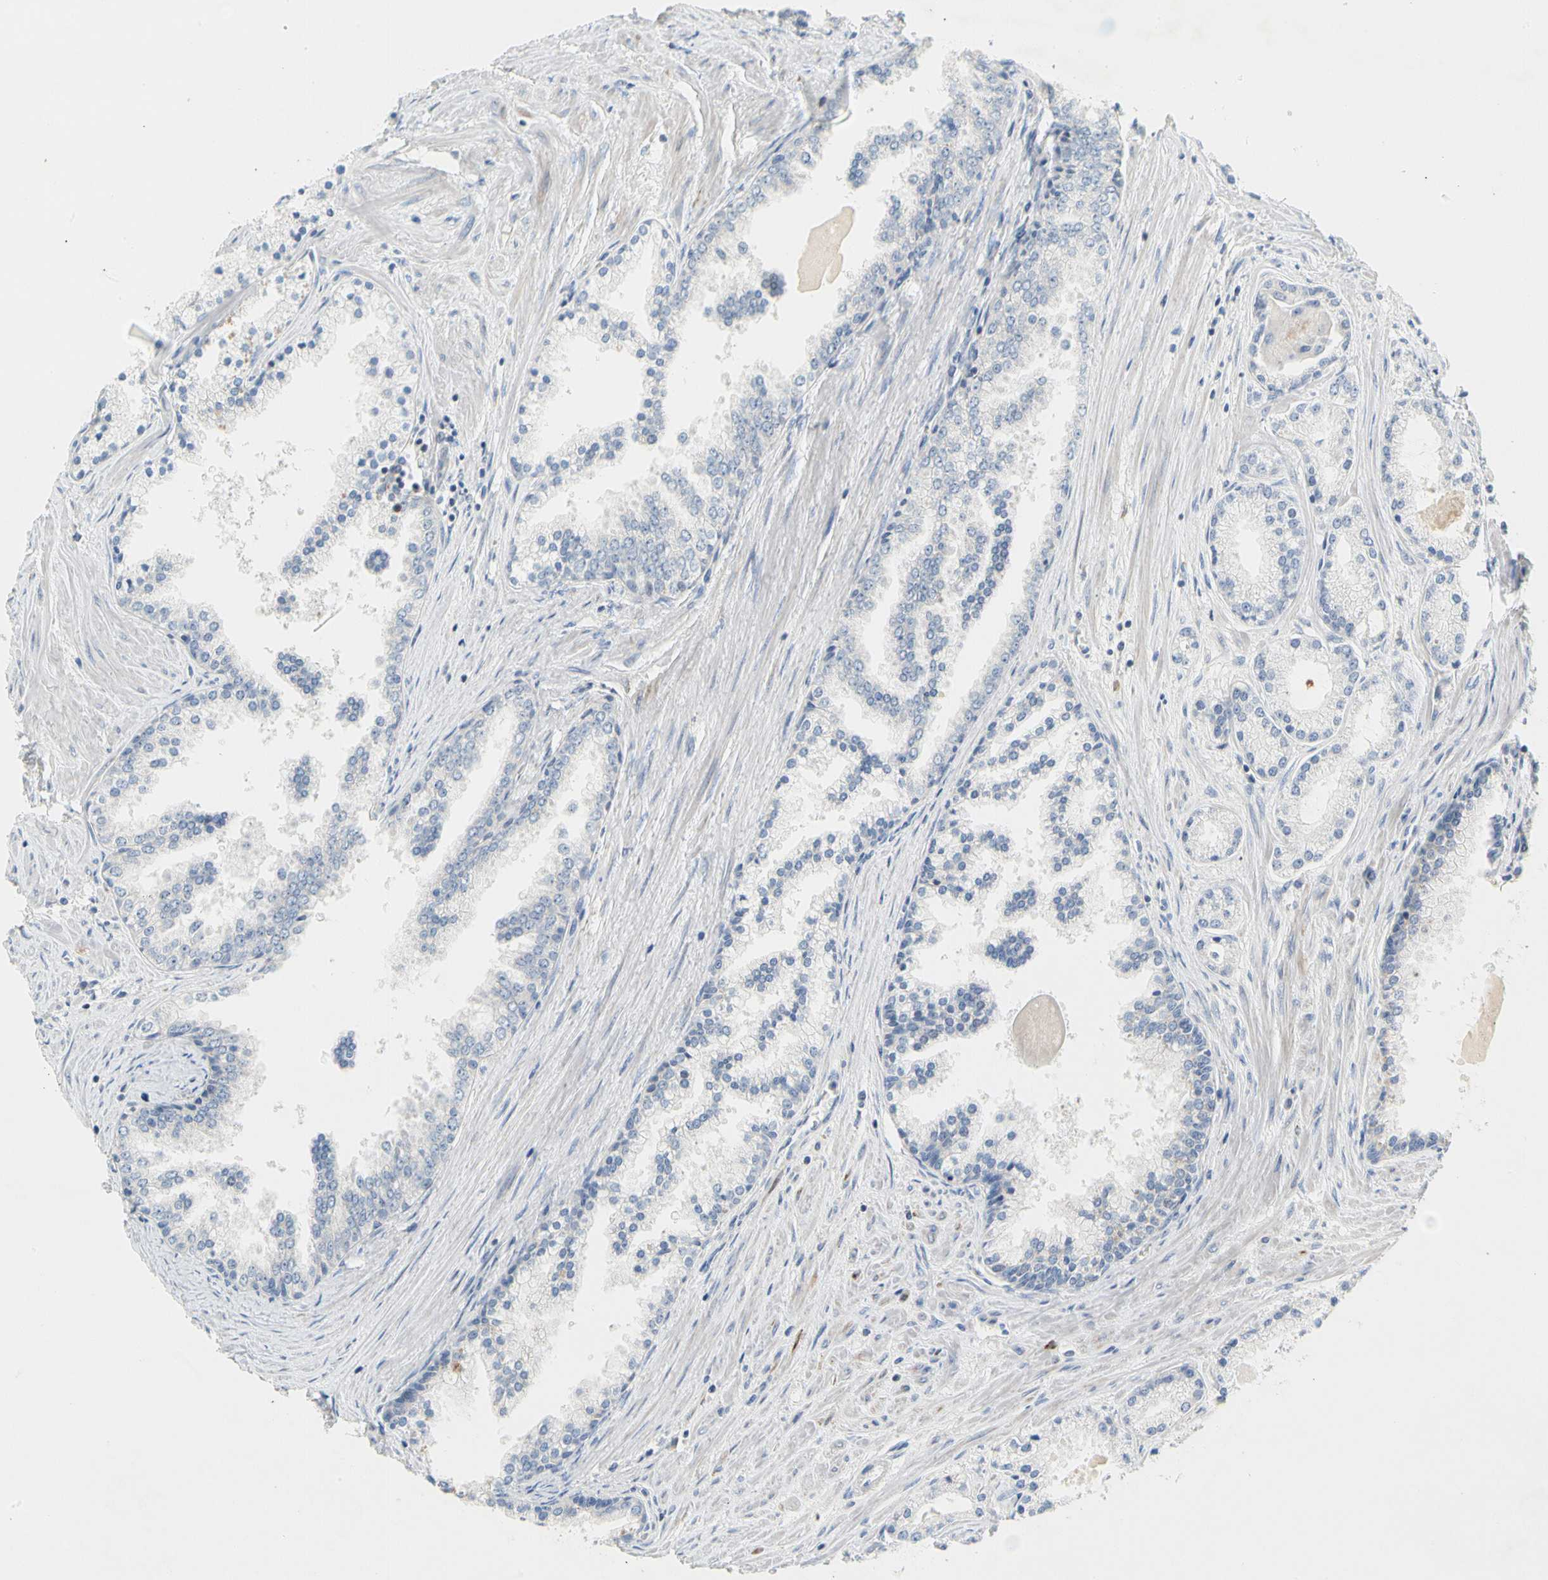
{"staining": {"intensity": "negative", "quantity": "none", "location": "none"}, "tissue": "prostate cancer", "cell_type": "Tumor cells", "image_type": "cancer", "snomed": [{"axis": "morphology", "description": "Adenocarcinoma, High grade"}, {"axis": "topography", "description": "Prostate"}], "caption": "This is a photomicrograph of immunohistochemistry (IHC) staining of prostate high-grade adenocarcinoma, which shows no staining in tumor cells.", "gene": "CCM2L", "patient": {"sex": "male", "age": 61}}